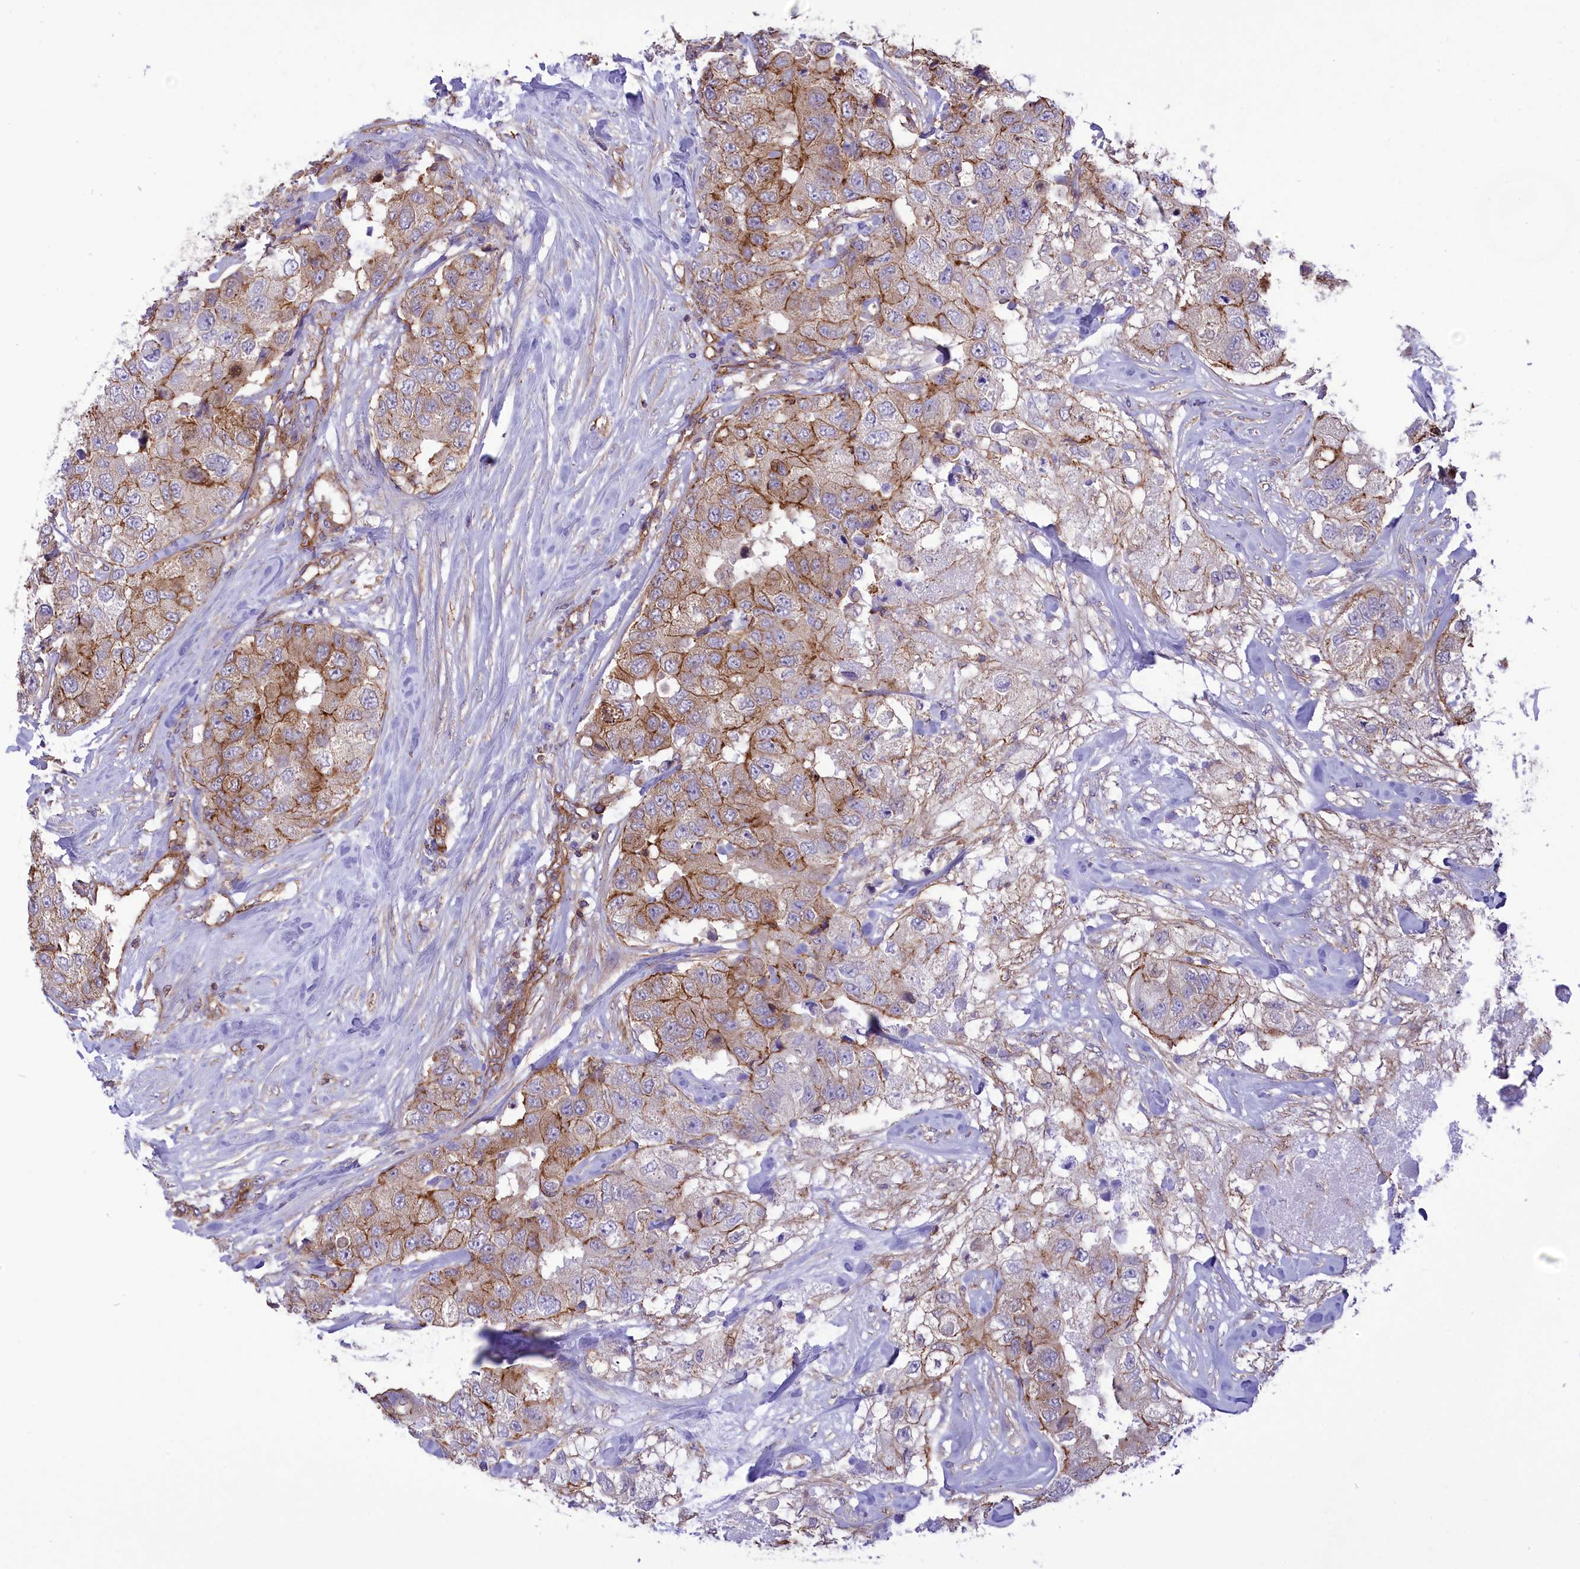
{"staining": {"intensity": "moderate", "quantity": "25%-75%", "location": "cytoplasmic/membranous"}, "tissue": "breast cancer", "cell_type": "Tumor cells", "image_type": "cancer", "snomed": [{"axis": "morphology", "description": "Duct carcinoma"}, {"axis": "topography", "description": "Breast"}], "caption": "Human breast cancer stained for a protein (brown) shows moderate cytoplasmic/membranous positive positivity in about 25%-75% of tumor cells.", "gene": "SEPTIN9", "patient": {"sex": "female", "age": 62}}